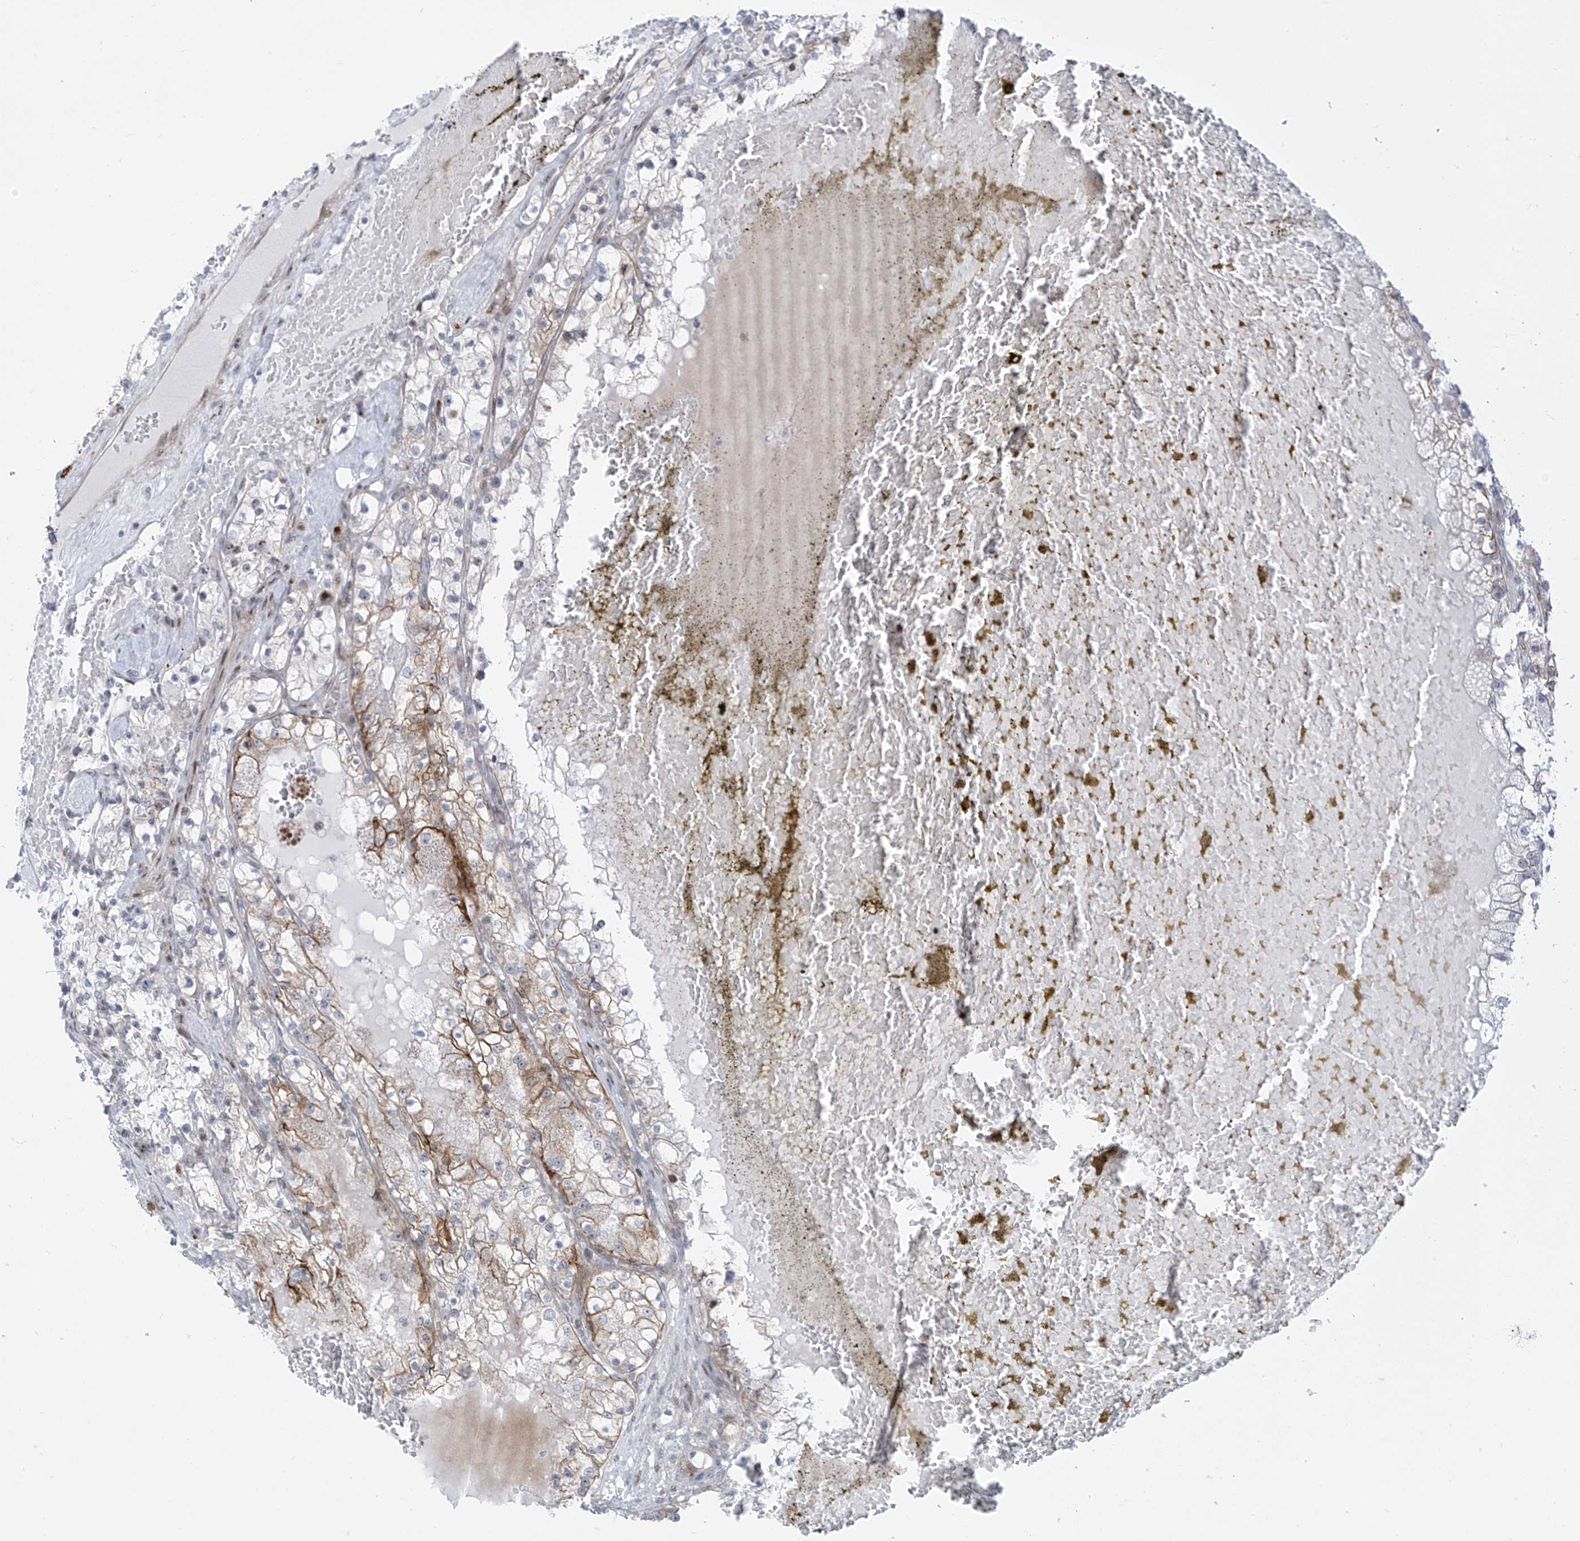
{"staining": {"intensity": "moderate", "quantity": "<25%", "location": "cytoplasmic/membranous"}, "tissue": "renal cancer", "cell_type": "Tumor cells", "image_type": "cancer", "snomed": [{"axis": "morphology", "description": "Normal tissue, NOS"}, {"axis": "morphology", "description": "Adenocarcinoma, NOS"}, {"axis": "topography", "description": "Kidney"}], "caption": "Renal cancer (adenocarcinoma) tissue demonstrates moderate cytoplasmic/membranous staining in about <25% of tumor cells", "gene": "LIN9", "patient": {"sex": "male", "age": 68}}